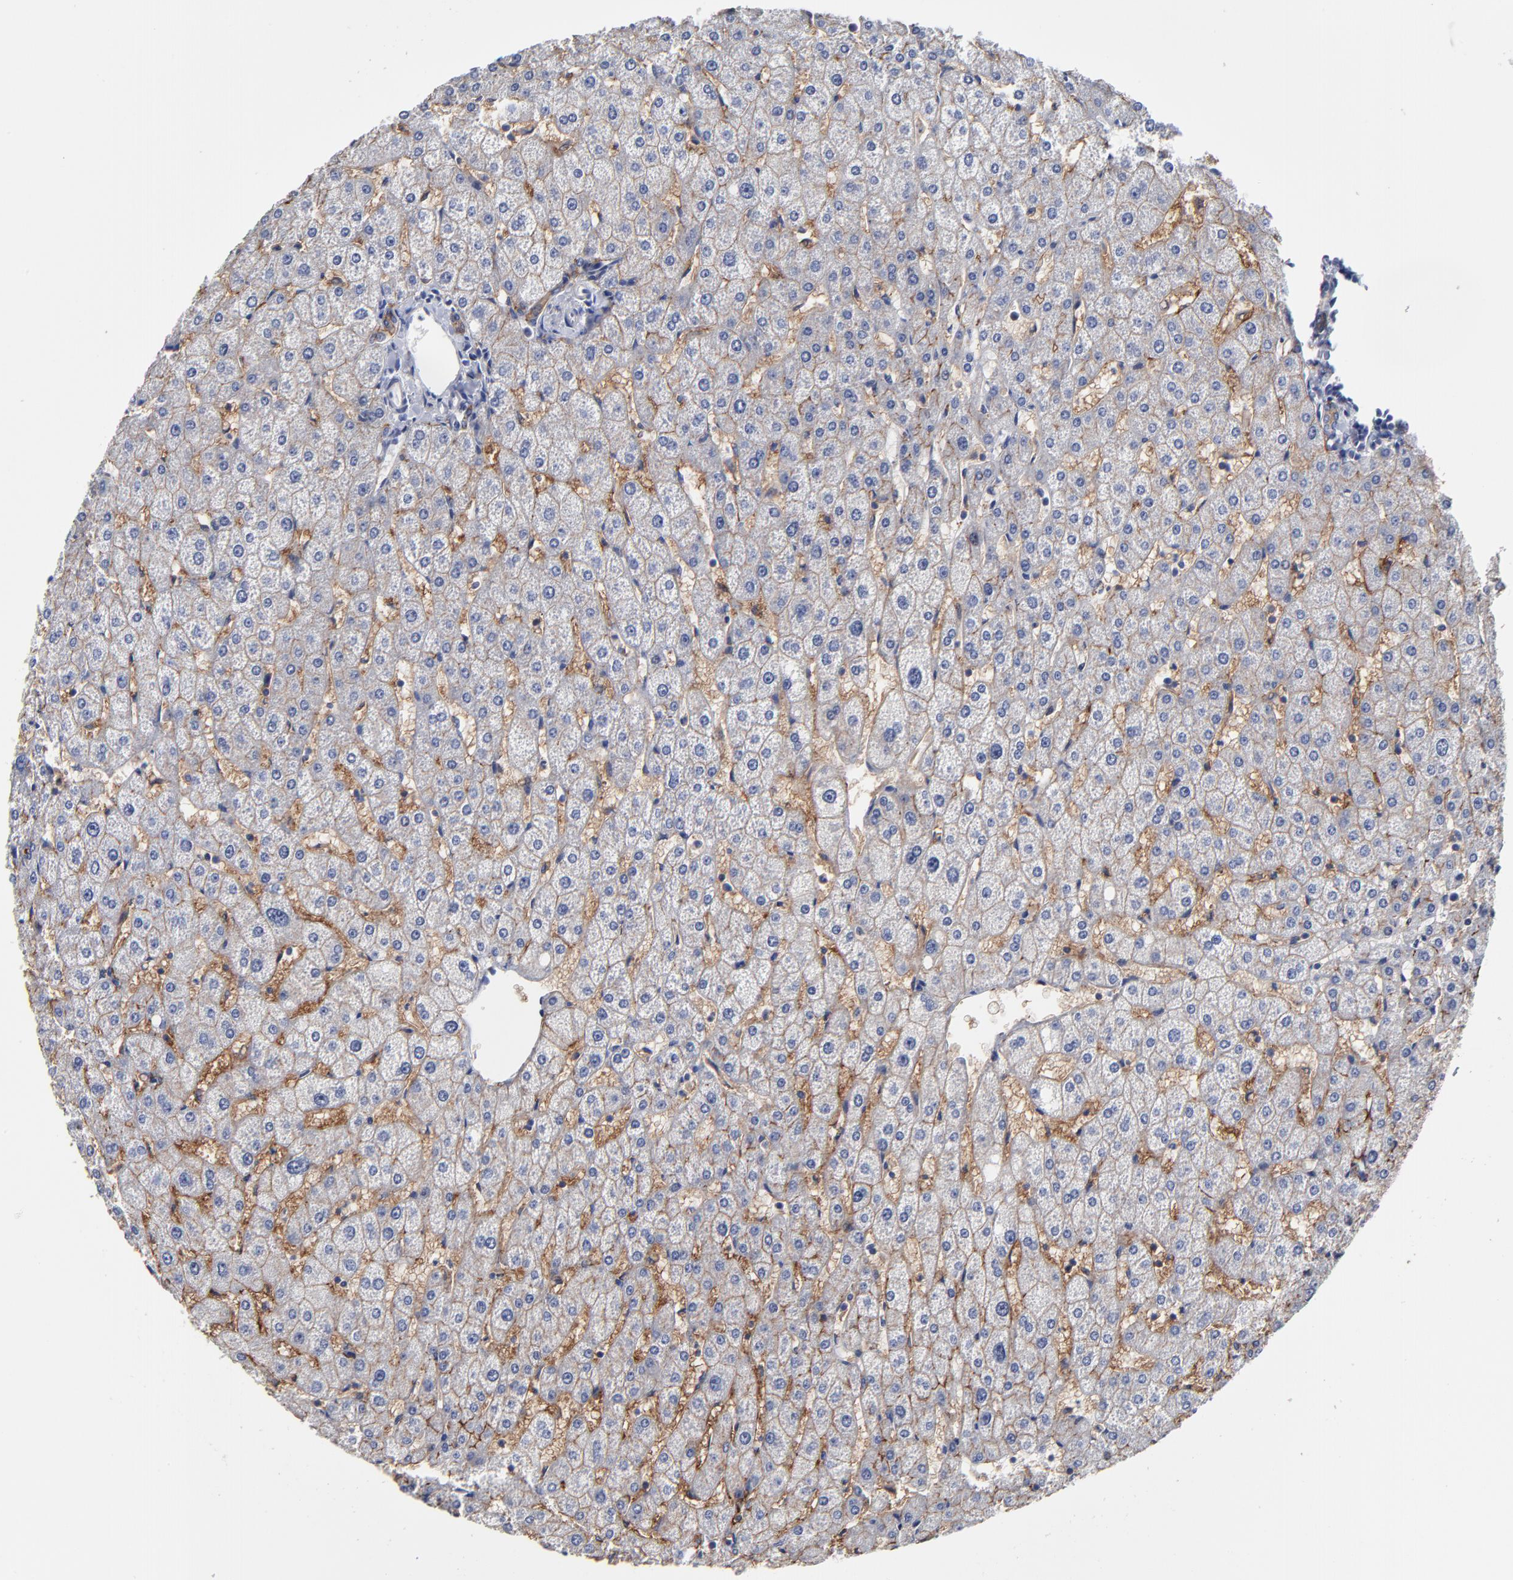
{"staining": {"intensity": "strong", "quantity": ">75%", "location": "cytoplasmic/membranous"}, "tissue": "liver", "cell_type": "Cholangiocytes", "image_type": "normal", "snomed": [{"axis": "morphology", "description": "Normal tissue, NOS"}, {"axis": "topography", "description": "Liver"}], "caption": "Strong cytoplasmic/membranous positivity for a protein is appreciated in approximately >75% of cholangiocytes of normal liver using immunohistochemistry (IHC).", "gene": "CXADR", "patient": {"sex": "male", "age": 67}}